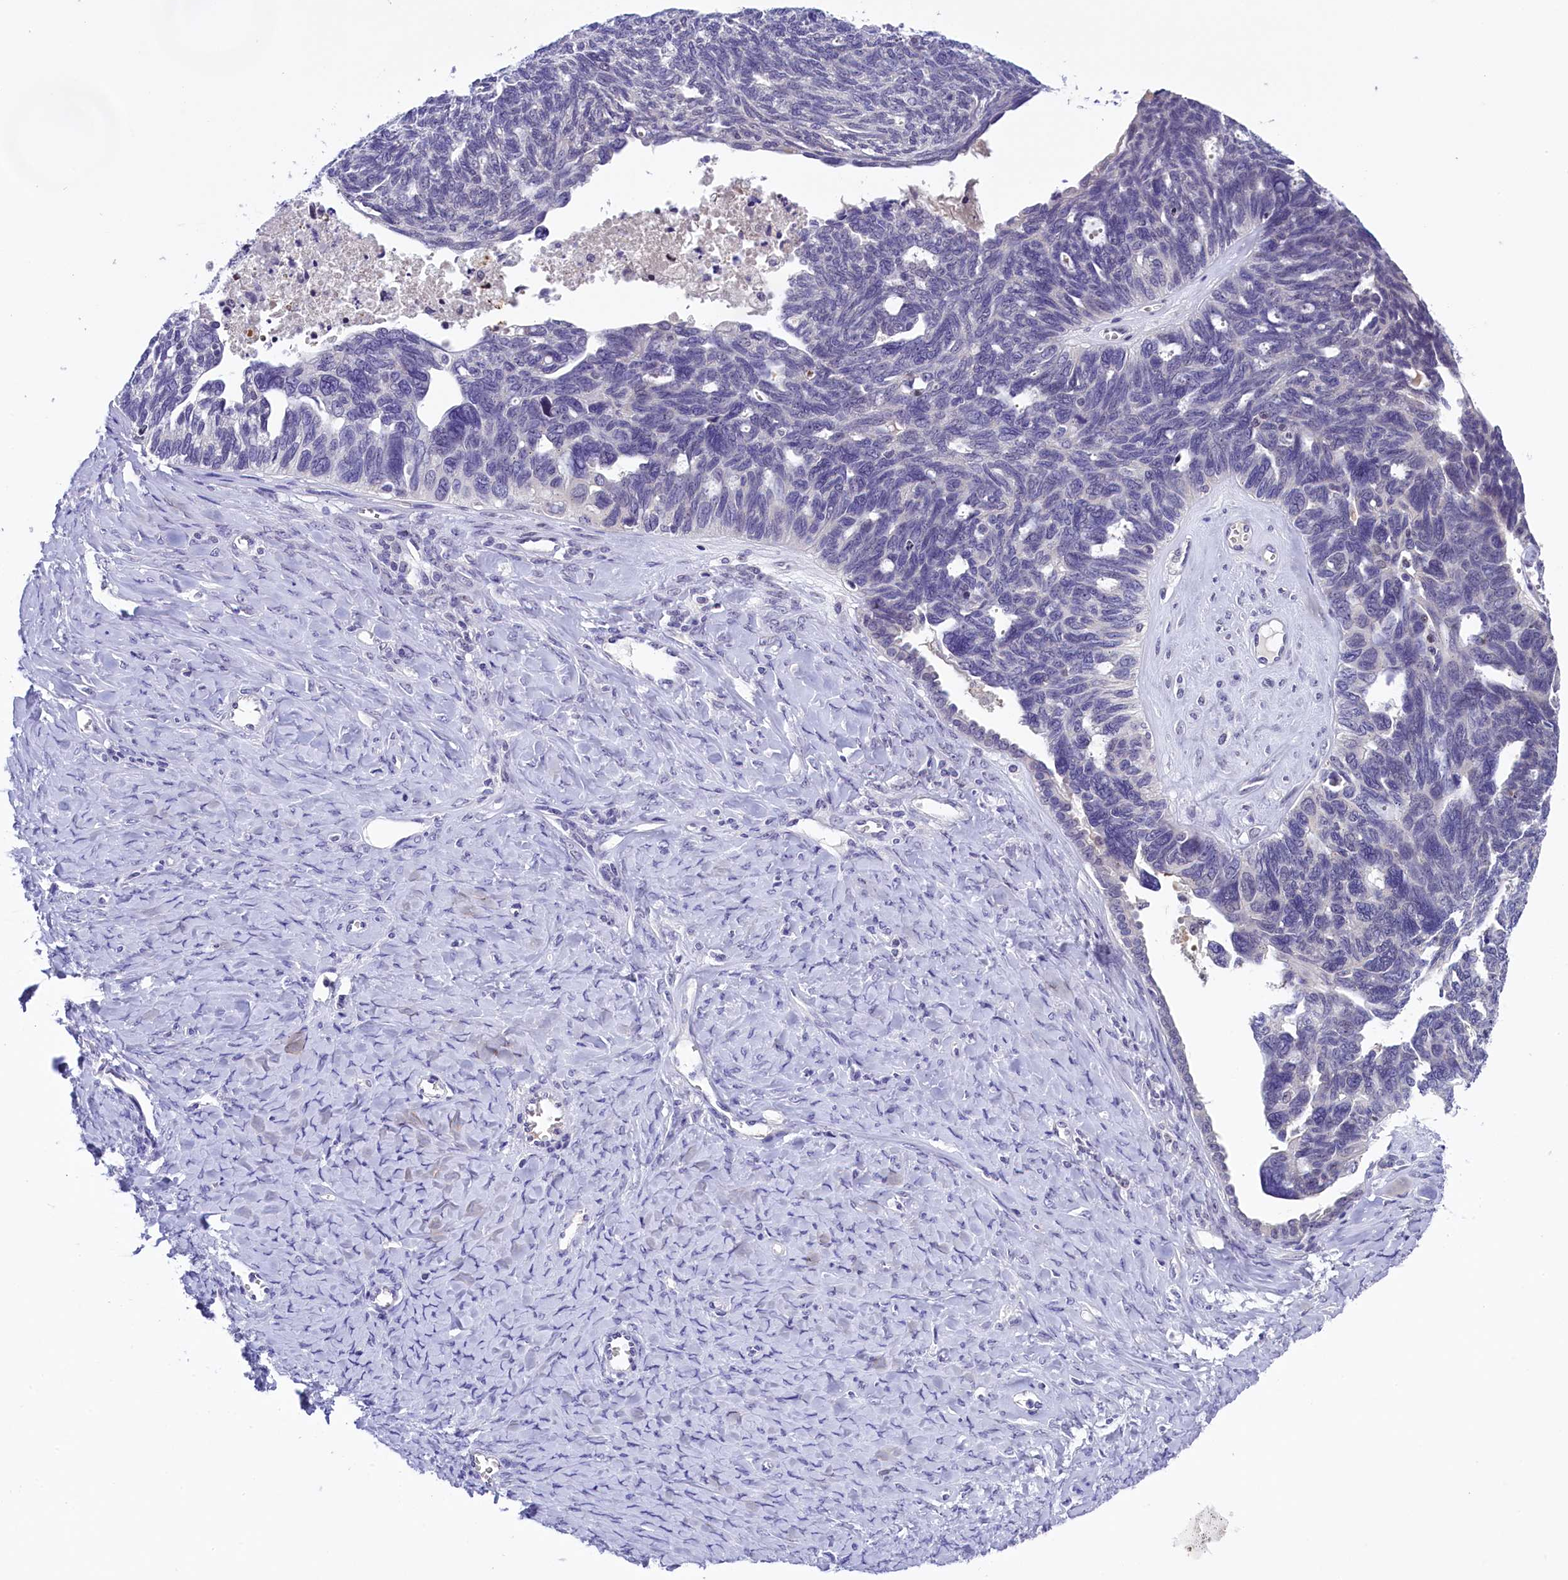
{"staining": {"intensity": "negative", "quantity": "none", "location": "none"}, "tissue": "ovarian cancer", "cell_type": "Tumor cells", "image_type": "cancer", "snomed": [{"axis": "morphology", "description": "Cystadenocarcinoma, serous, NOS"}, {"axis": "topography", "description": "Ovary"}], "caption": "Immunohistochemical staining of ovarian serous cystadenocarcinoma reveals no significant staining in tumor cells.", "gene": "IQCN", "patient": {"sex": "female", "age": 79}}